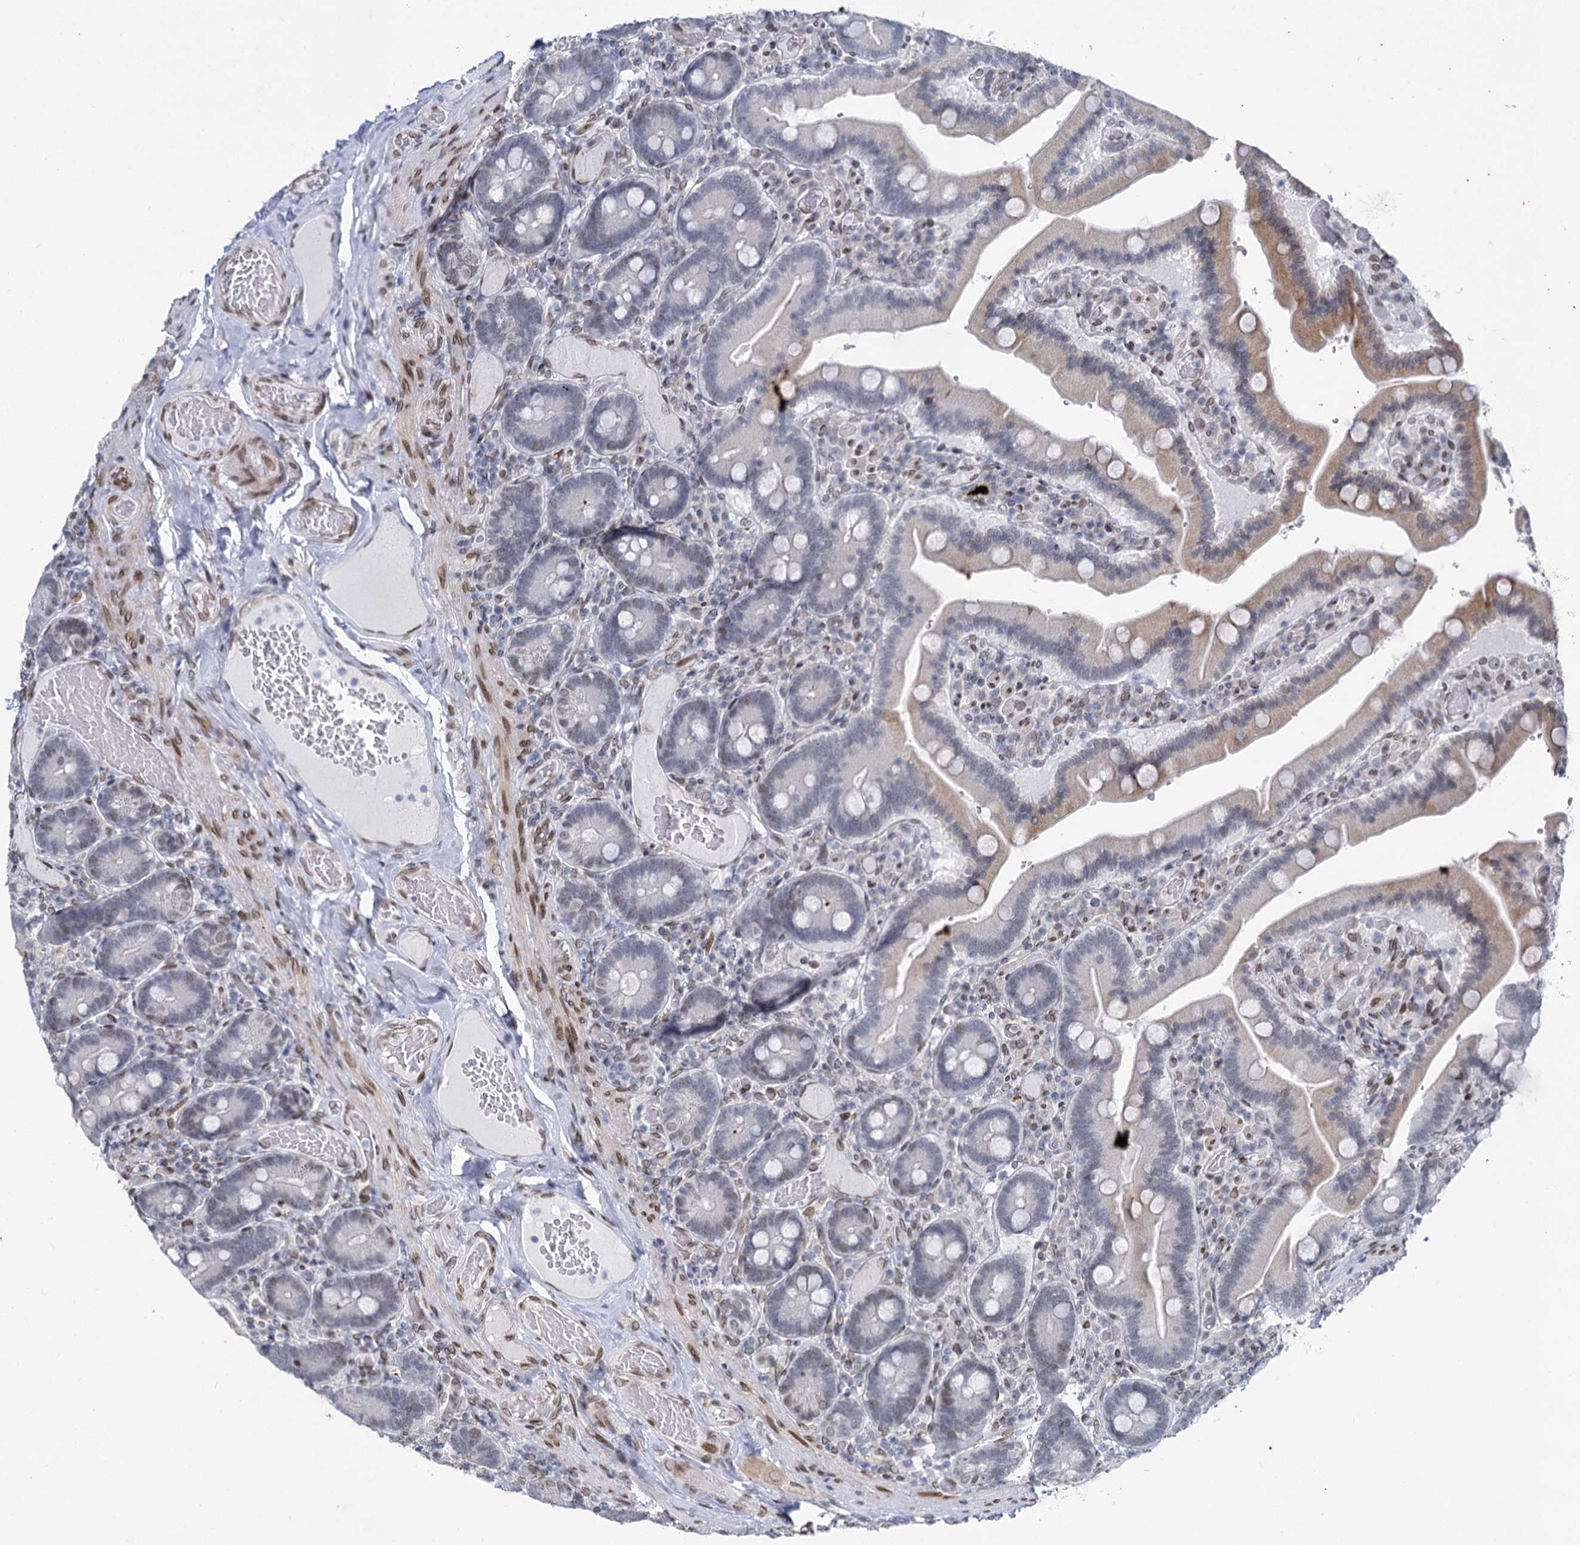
{"staining": {"intensity": "weak", "quantity": "<25%", "location": "cytoplasmic/membranous"}, "tissue": "duodenum", "cell_type": "Glandular cells", "image_type": "normal", "snomed": [{"axis": "morphology", "description": "Normal tissue, NOS"}, {"axis": "topography", "description": "Duodenum"}], "caption": "The image demonstrates no staining of glandular cells in unremarkable duodenum. (Immunohistochemistry (ihc), brightfield microscopy, high magnification).", "gene": "PRSS35", "patient": {"sex": "female", "age": 62}}